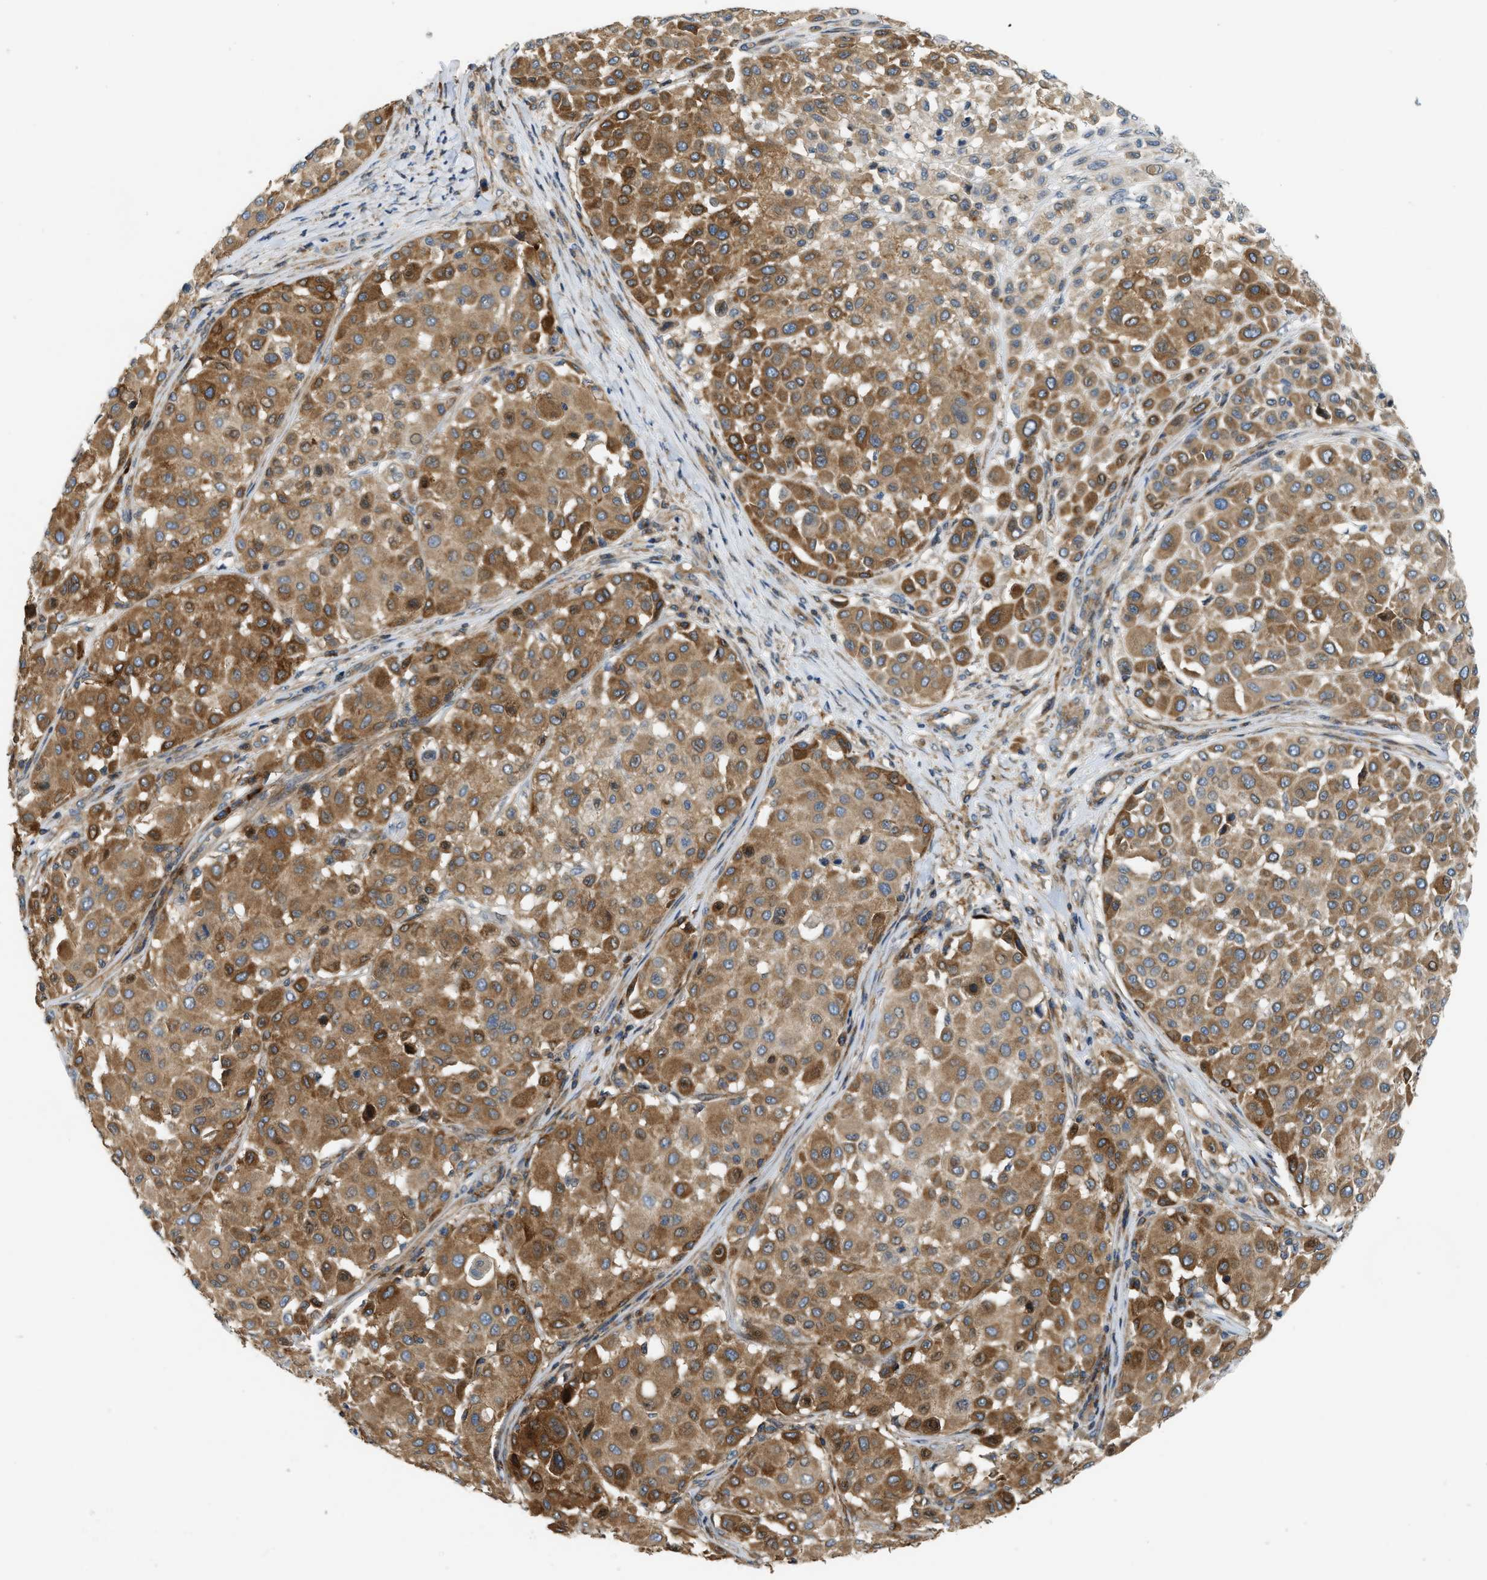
{"staining": {"intensity": "moderate", "quantity": ">75%", "location": "cytoplasmic/membranous"}, "tissue": "melanoma", "cell_type": "Tumor cells", "image_type": "cancer", "snomed": [{"axis": "morphology", "description": "Malignant melanoma, Metastatic site"}, {"axis": "topography", "description": "Soft tissue"}], "caption": "Malignant melanoma (metastatic site) stained with a protein marker reveals moderate staining in tumor cells.", "gene": "BTN3A2", "patient": {"sex": "male", "age": 41}}